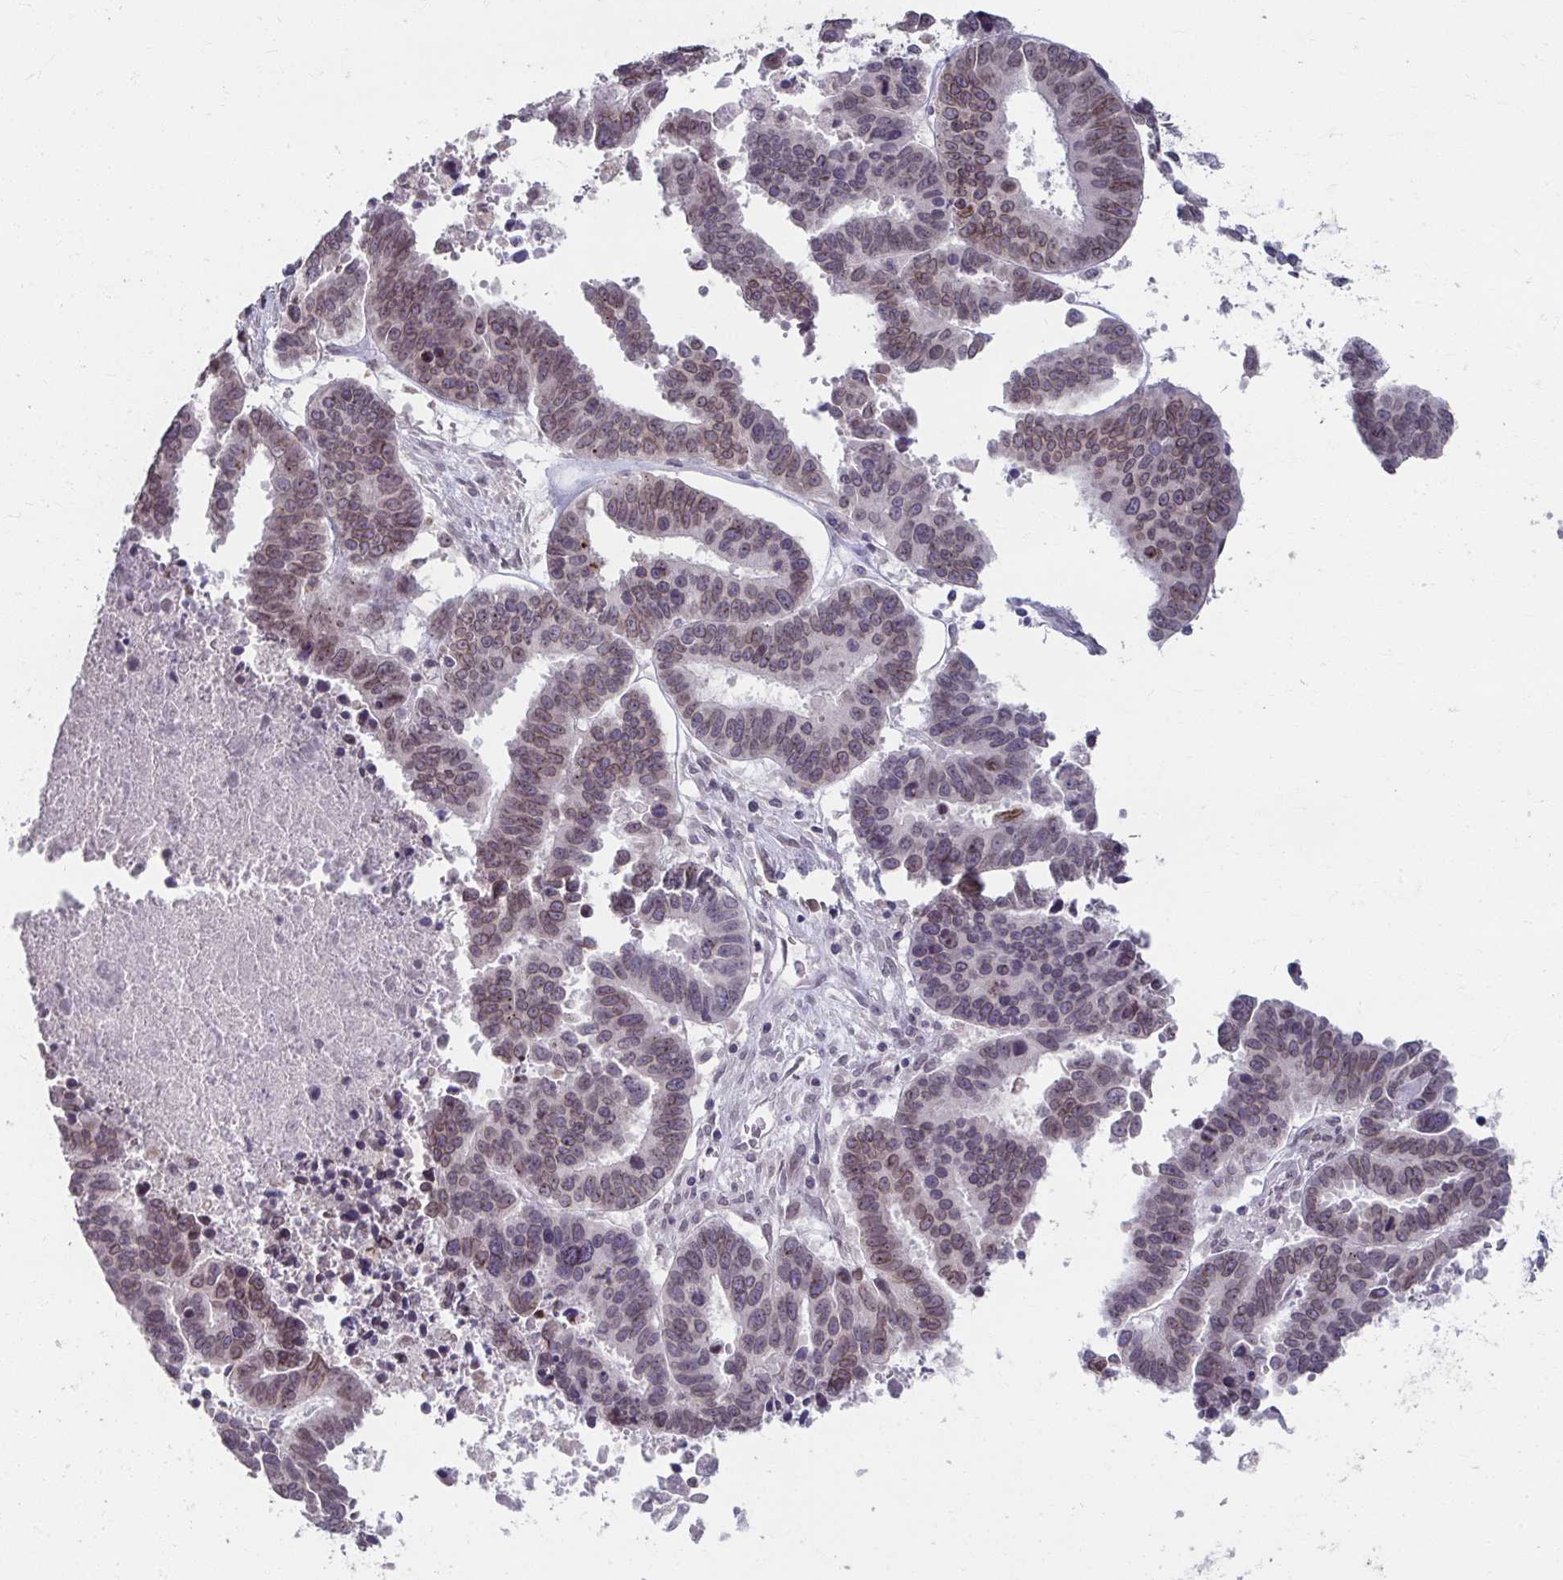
{"staining": {"intensity": "moderate", "quantity": ">75%", "location": "nuclear"}, "tissue": "ovarian cancer", "cell_type": "Tumor cells", "image_type": "cancer", "snomed": [{"axis": "morphology", "description": "Carcinoma, endometroid"}, {"axis": "morphology", "description": "Cystadenocarcinoma, serous, NOS"}, {"axis": "topography", "description": "Ovary"}], "caption": "High-power microscopy captured an IHC image of endometroid carcinoma (ovarian), revealing moderate nuclear staining in approximately >75% of tumor cells.", "gene": "NUP133", "patient": {"sex": "female", "age": 45}}